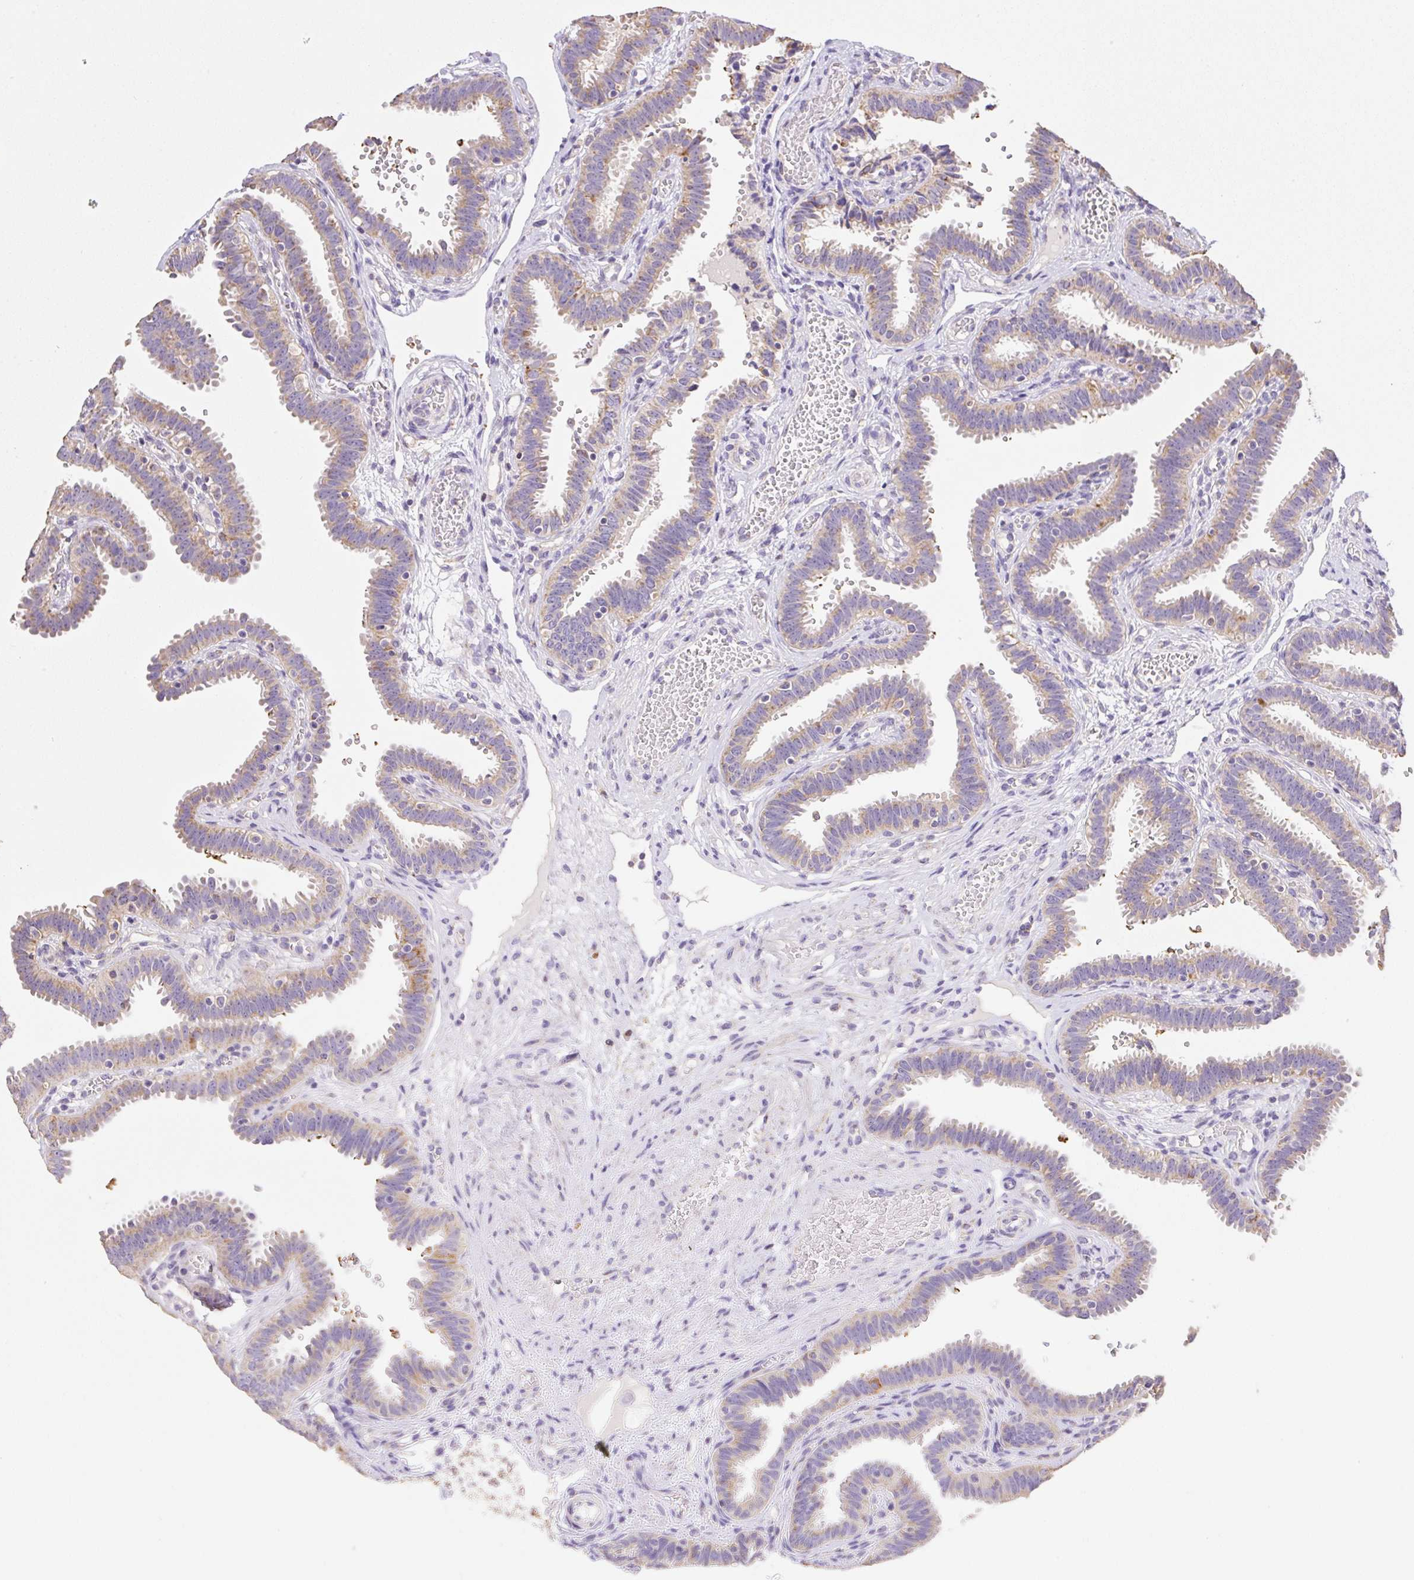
{"staining": {"intensity": "weak", "quantity": "25%-75%", "location": "cytoplasmic/membranous"}, "tissue": "fallopian tube", "cell_type": "Glandular cells", "image_type": "normal", "snomed": [{"axis": "morphology", "description": "Normal tissue, NOS"}, {"axis": "topography", "description": "Fallopian tube"}], "caption": "Immunohistochemistry histopathology image of benign fallopian tube: fallopian tube stained using immunohistochemistry displays low levels of weak protein expression localized specifically in the cytoplasmic/membranous of glandular cells, appearing as a cytoplasmic/membranous brown color.", "gene": "COPZ2", "patient": {"sex": "female", "age": 37}}